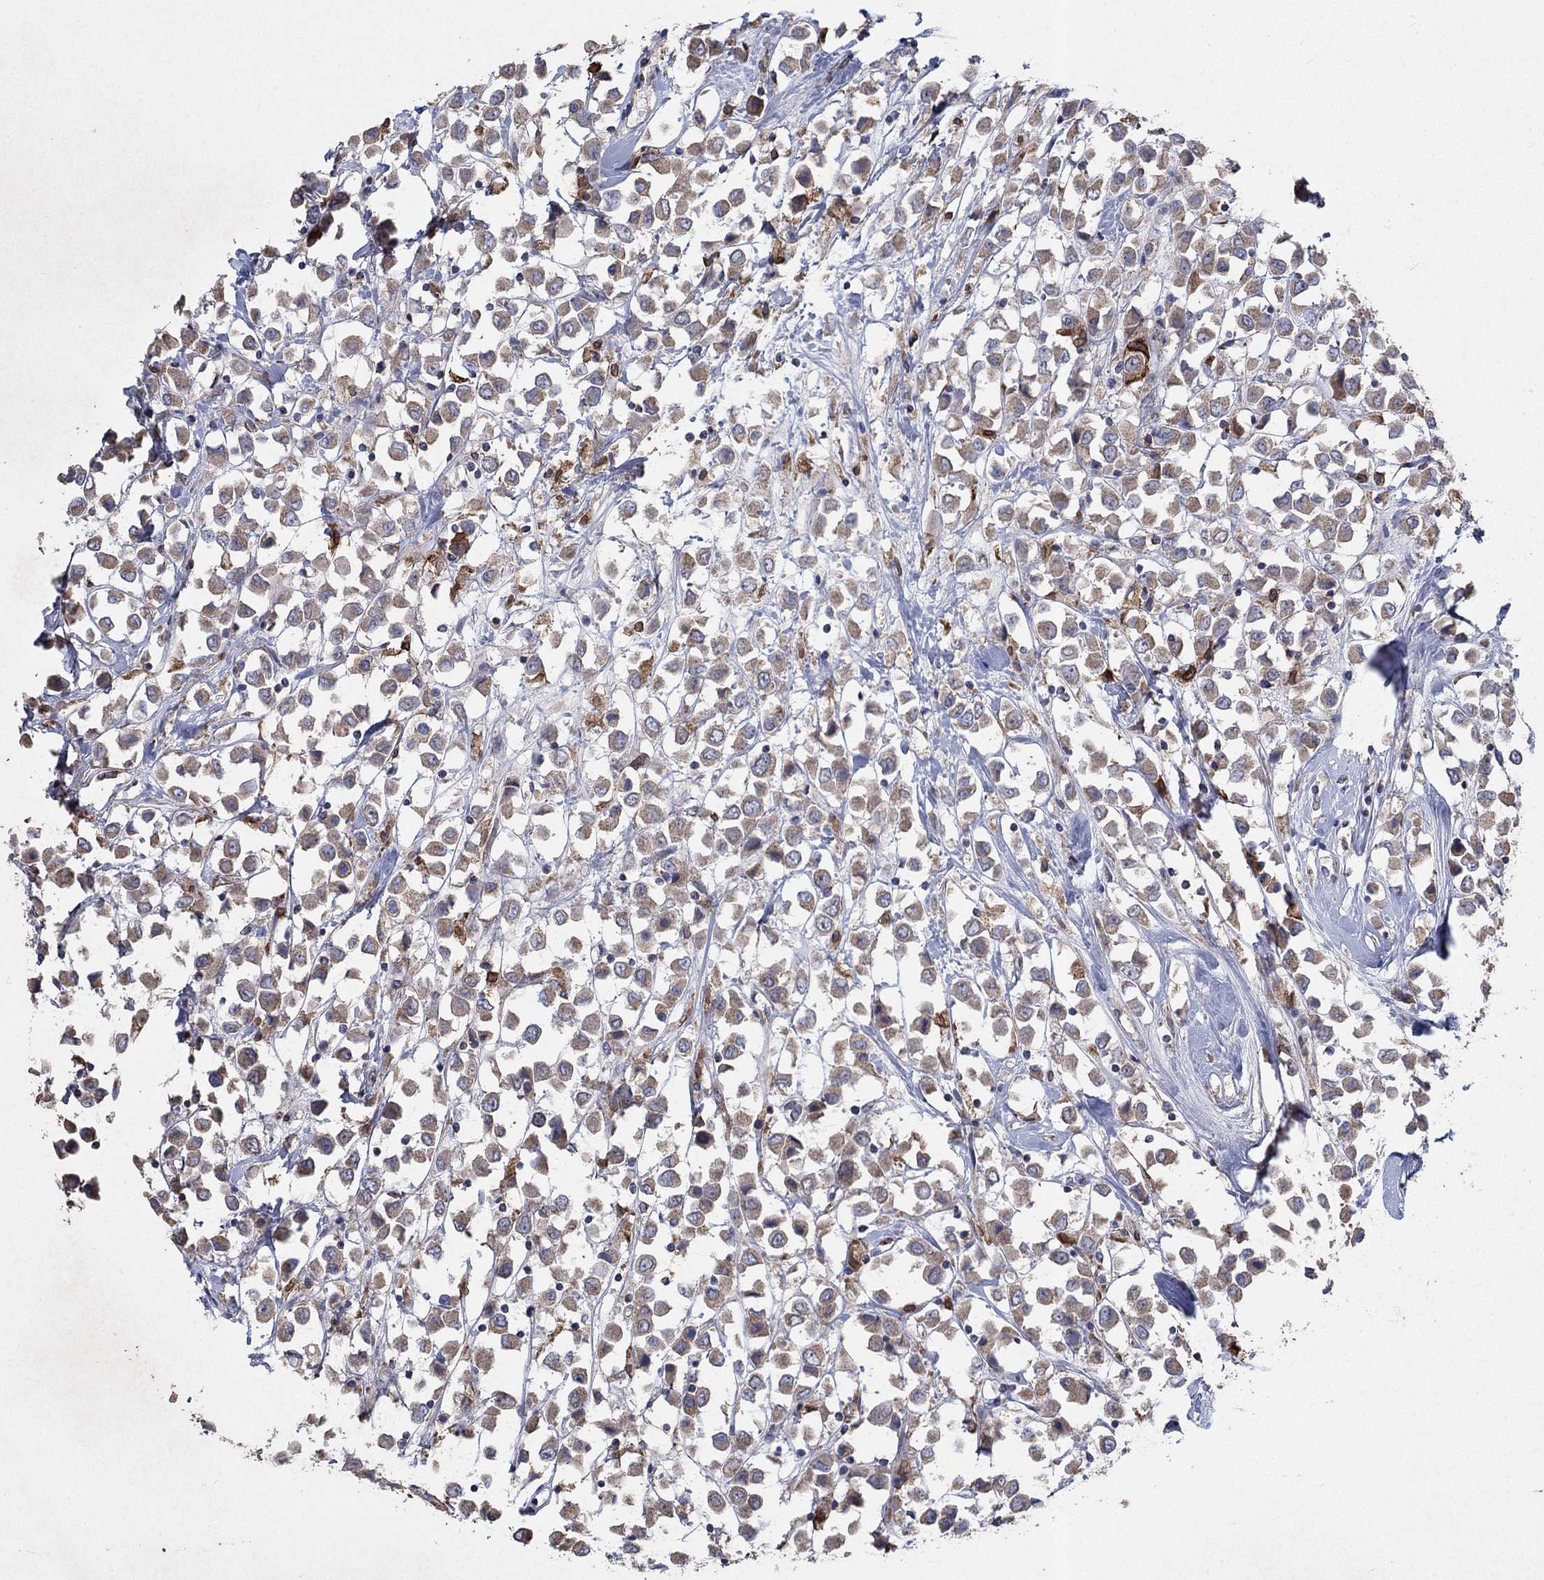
{"staining": {"intensity": "moderate", "quantity": "25%-75%", "location": "cytoplasmic/membranous"}, "tissue": "breast cancer", "cell_type": "Tumor cells", "image_type": "cancer", "snomed": [{"axis": "morphology", "description": "Duct carcinoma"}, {"axis": "topography", "description": "Breast"}], "caption": "This is an image of immunohistochemistry (IHC) staining of breast intraductal carcinoma, which shows moderate positivity in the cytoplasmic/membranous of tumor cells.", "gene": "NCEH1", "patient": {"sex": "female", "age": 61}}